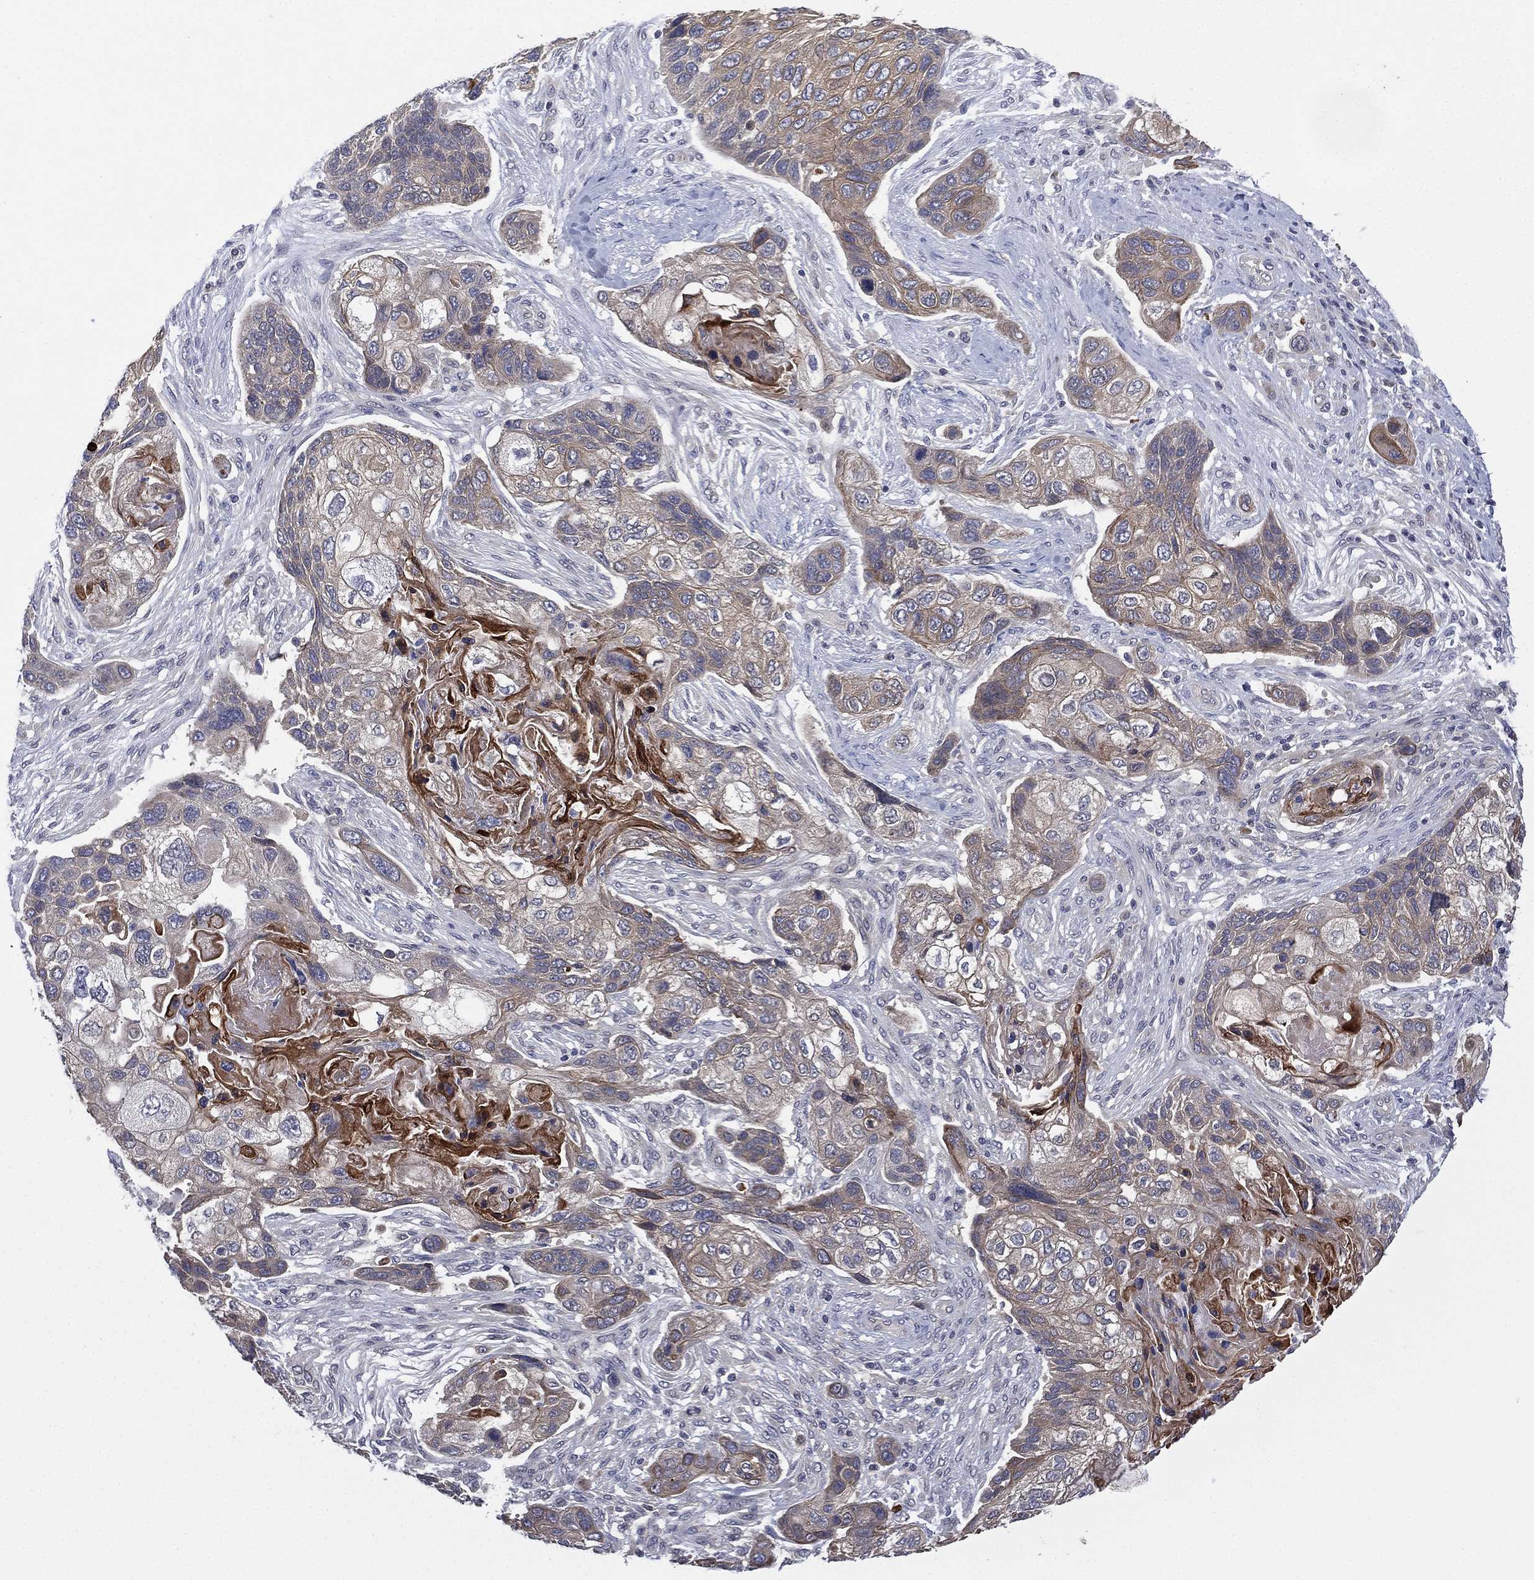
{"staining": {"intensity": "weak", "quantity": "<25%", "location": "cytoplasmic/membranous"}, "tissue": "lung cancer", "cell_type": "Tumor cells", "image_type": "cancer", "snomed": [{"axis": "morphology", "description": "Squamous cell carcinoma, NOS"}, {"axis": "topography", "description": "Lung"}], "caption": "High magnification brightfield microscopy of lung cancer (squamous cell carcinoma) stained with DAB (brown) and counterstained with hematoxylin (blue): tumor cells show no significant expression.", "gene": "MPP7", "patient": {"sex": "male", "age": 69}}